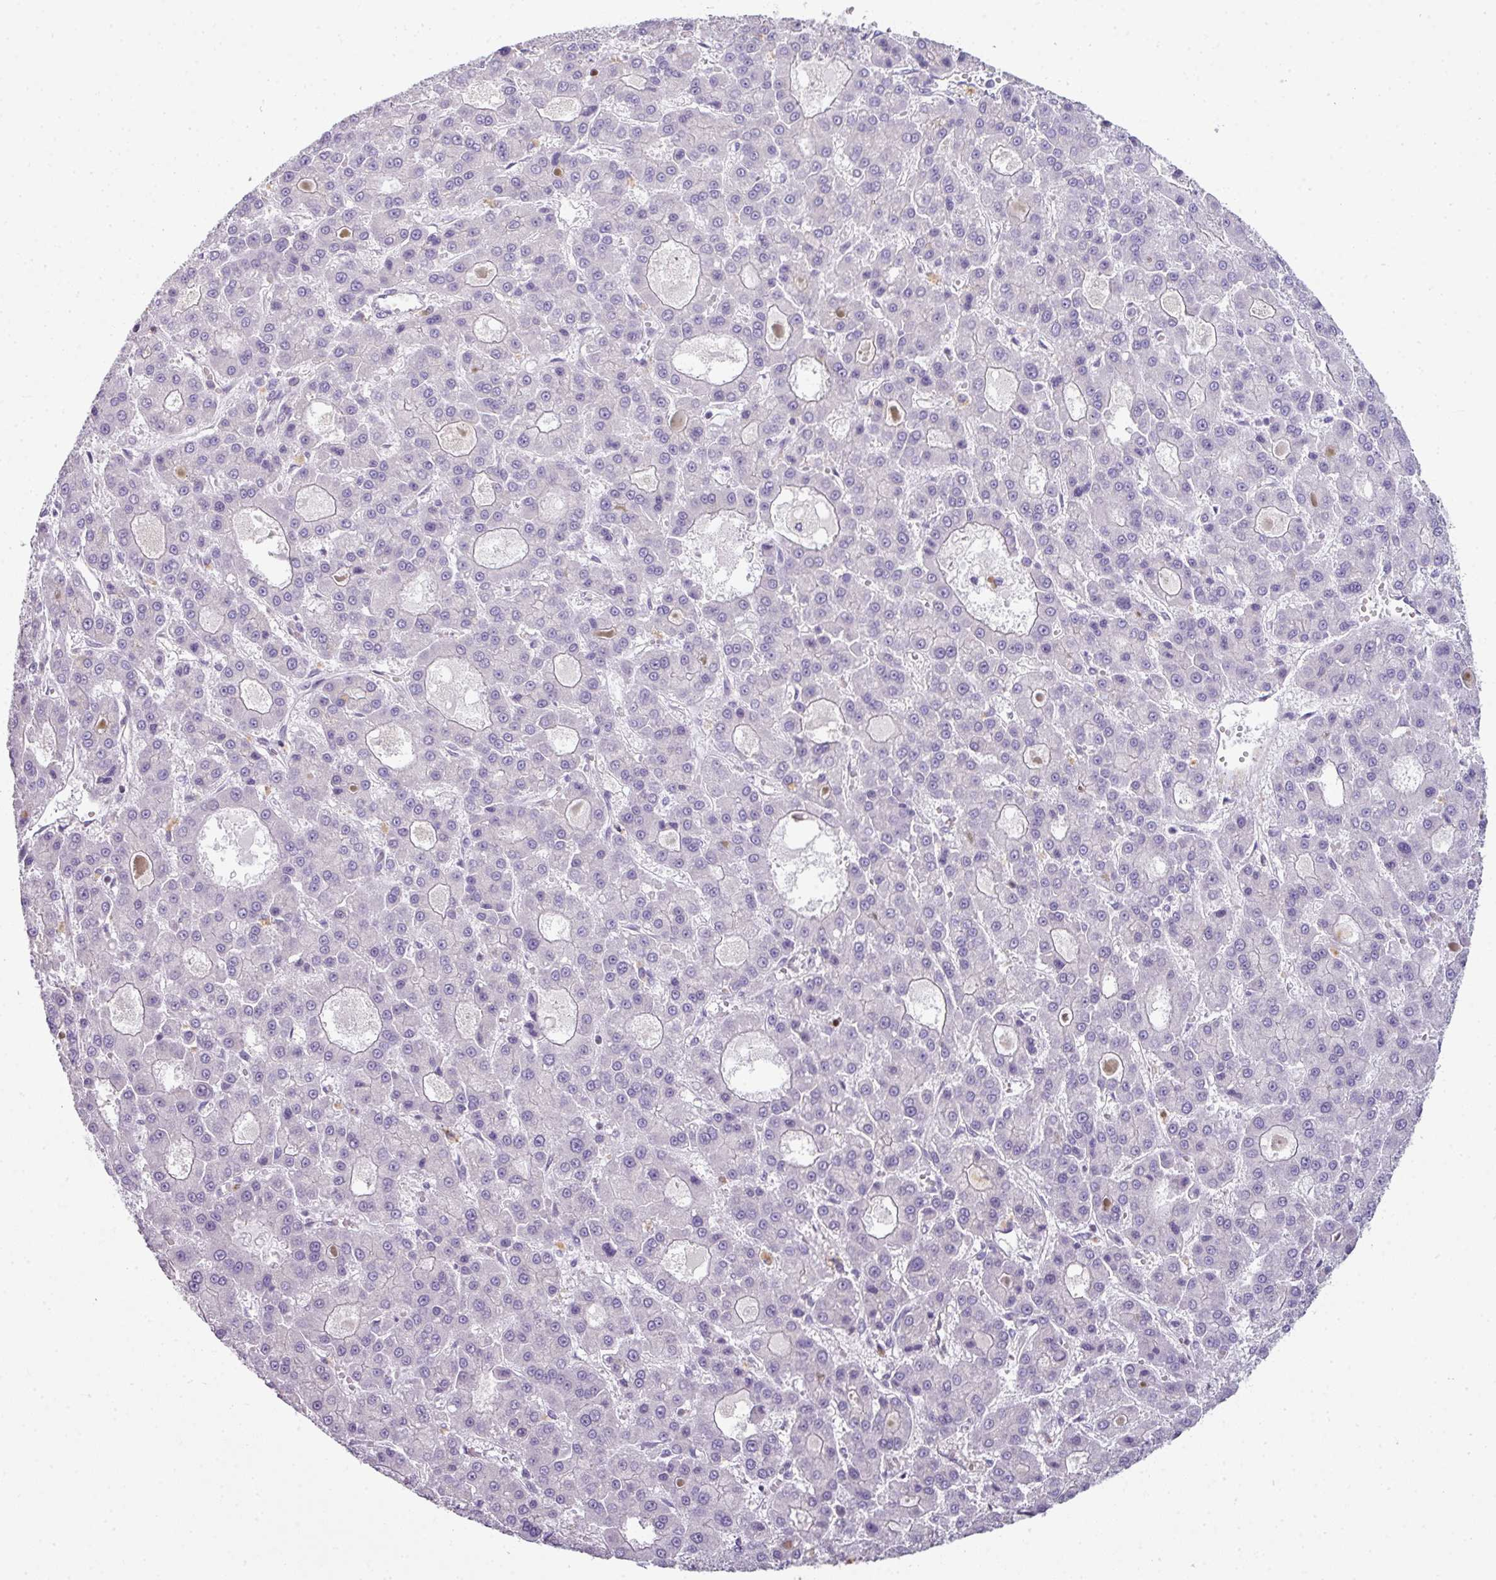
{"staining": {"intensity": "negative", "quantity": "none", "location": "none"}, "tissue": "liver cancer", "cell_type": "Tumor cells", "image_type": "cancer", "snomed": [{"axis": "morphology", "description": "Carcinoma, Hepatocellular, NOS"}, {"axis": "topography", "description": "Liver"}], "caption": "A photomicrograph of liver cancer stained for a protein exhibits no brown staining in tumor cells.", "gene": "STAT5A", "patient": {"sex": "male", "age": 70}}